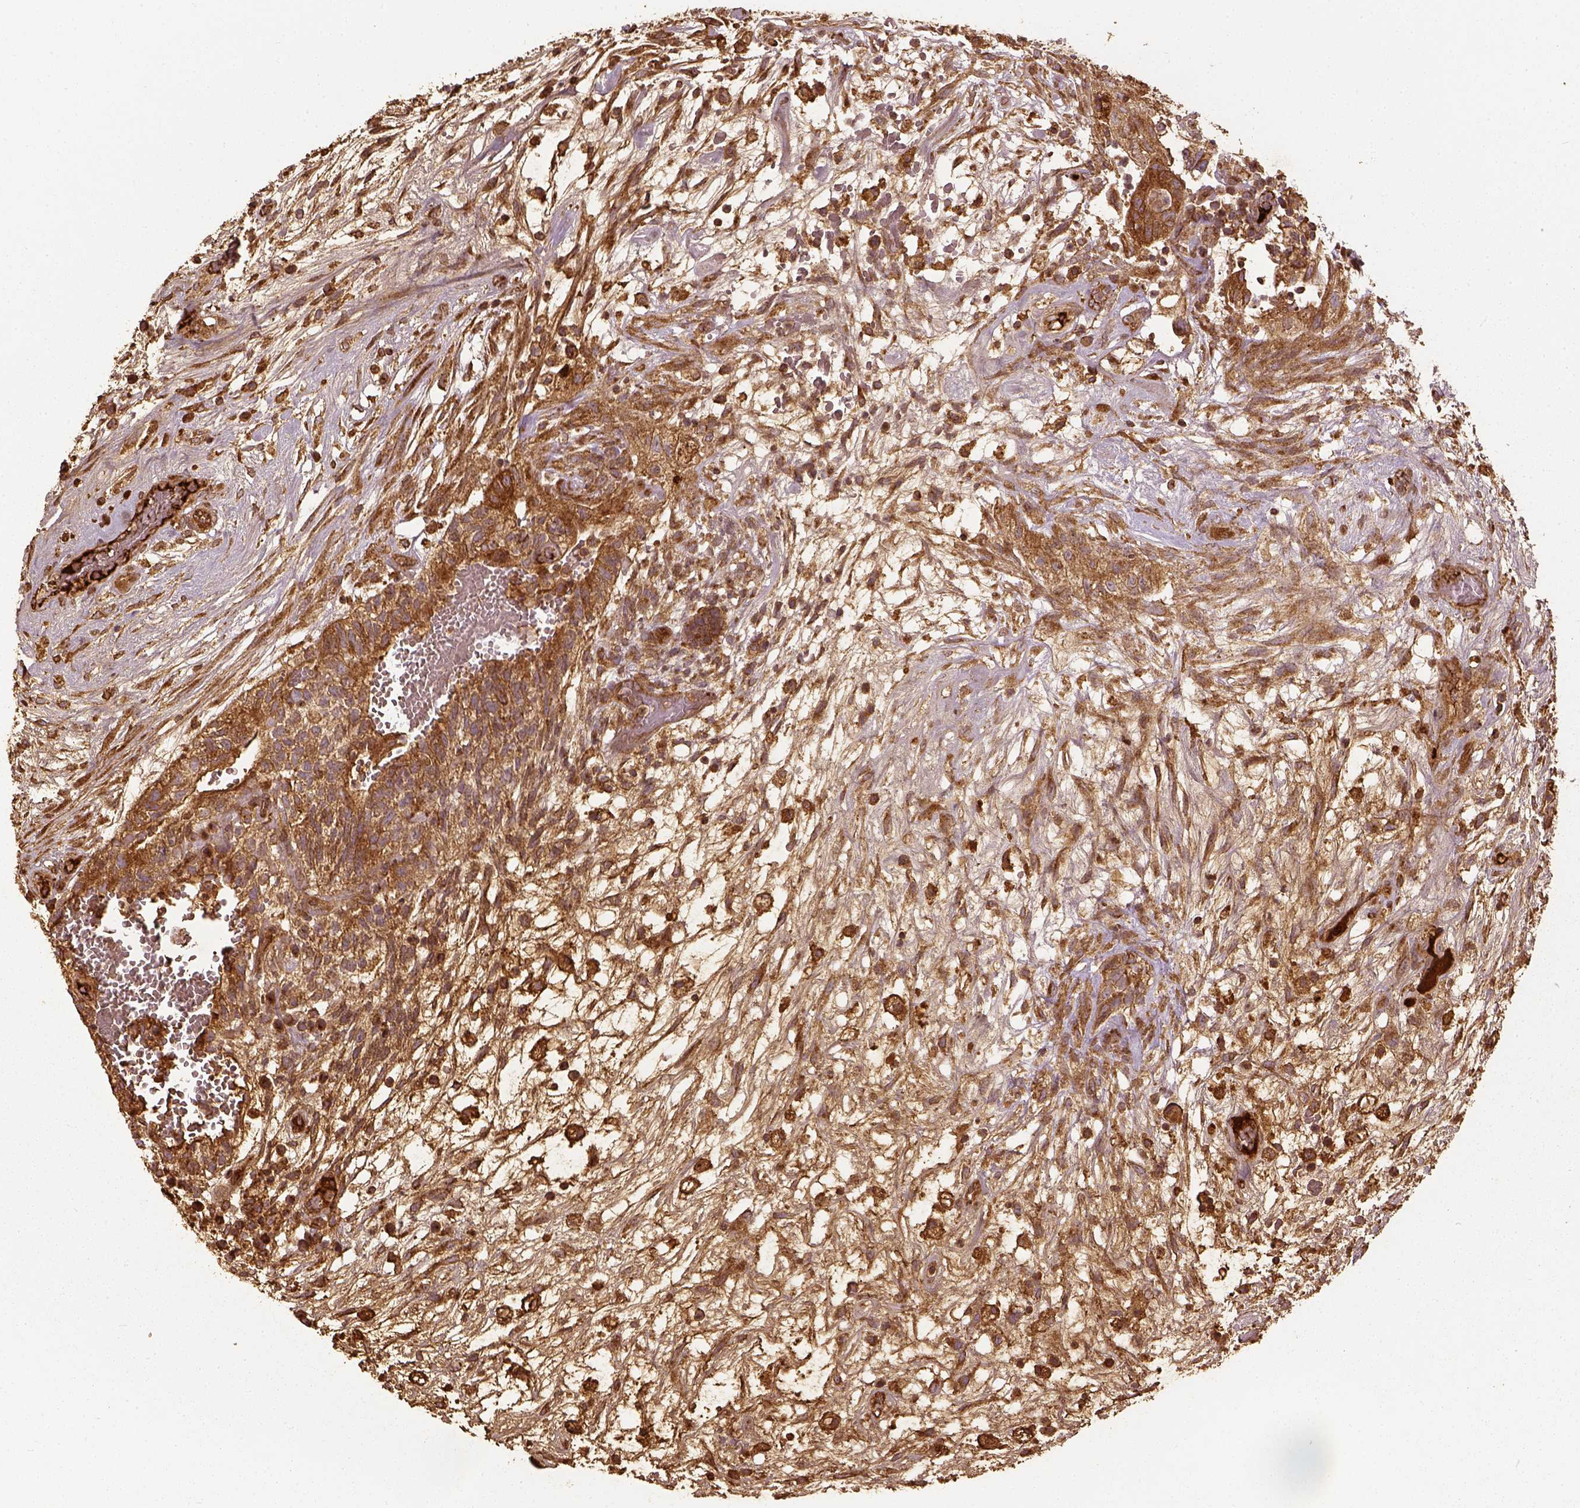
{"staining": {"intensity": "moderate", "quantity": "25%-75%", "location": "cytoplasmic/membranous"}, "tissue": "testis cancer", "cell_type": "Tumor cells", "image_type": "cancer", "snomed": [{"axis": "morphology", "description": "Normal tissue, NOS"}, {"axis": "morphology", "description": "Carcinoma, Embryonal, NOS"}, {"axis": "topography", "description": "Testis"}], "caption": "Human embryonal carcinoma (testis) stained with a protein marker shows moderate staining in tumor cells.", "gene": "VEGFA", "patient": {"sex": "male", "age": 32}}